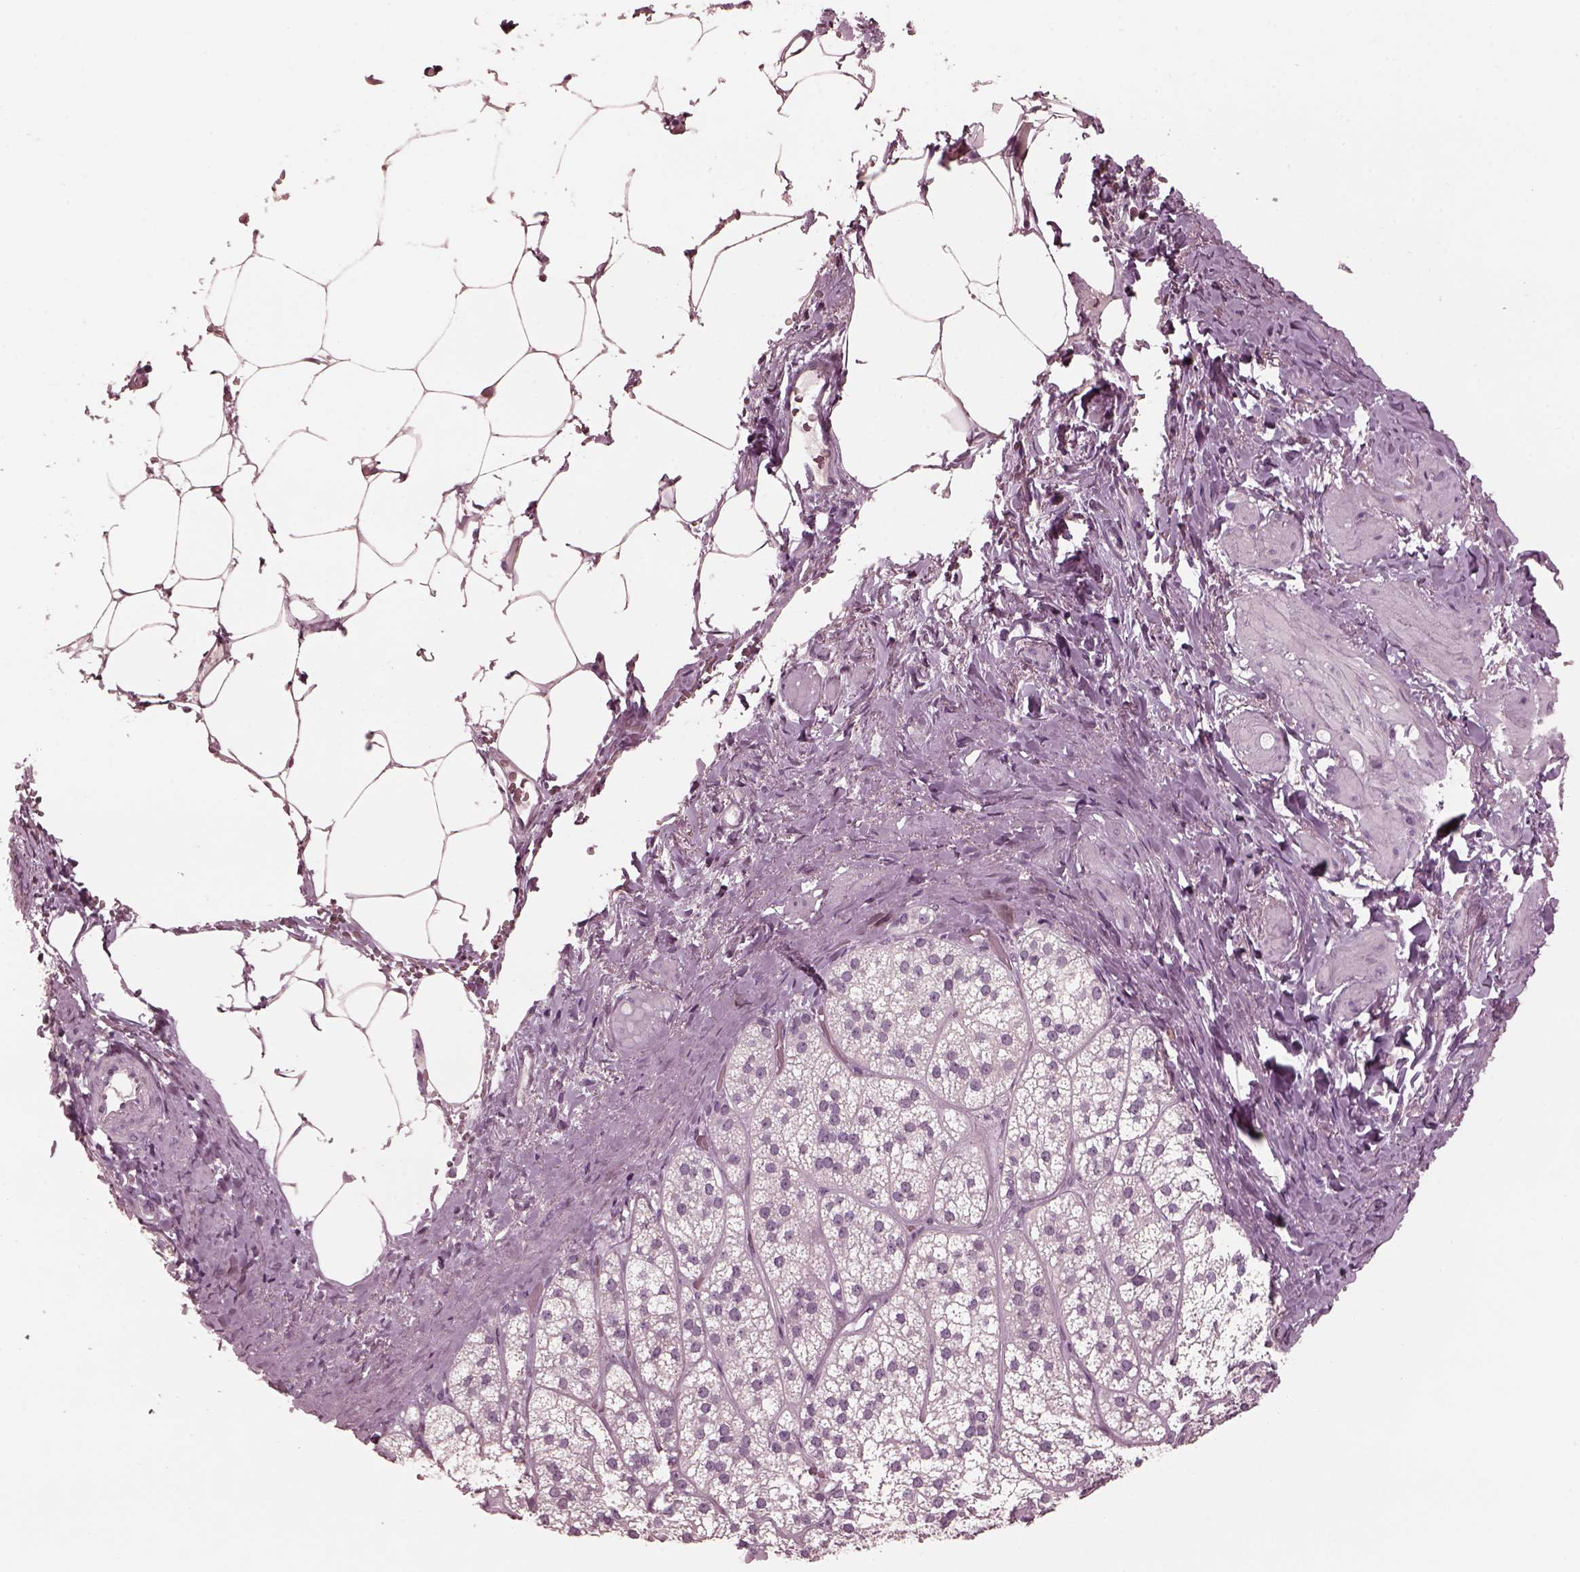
{"staining": {"intensity": "negative", "quantity": "none", "location": "none"}, "tissue": "adrenal gland", "cell_type": "Glandular cells", "image_type": "normal", "snomed": [{"axis": "morphology", "description": "Normal tissue, NOS"}, {"axis": "topography", "description": "Adrenal gland"}], "caption": "Adrenal gland was stained to show a protein in brown. There is no significant staining in glandular cells. (DAB immunohistochemistry (IHC) visualized using brightfield microscopy, high magnification).", "gene": "CGA", "patient": {"sex": "female", "age": 60}}